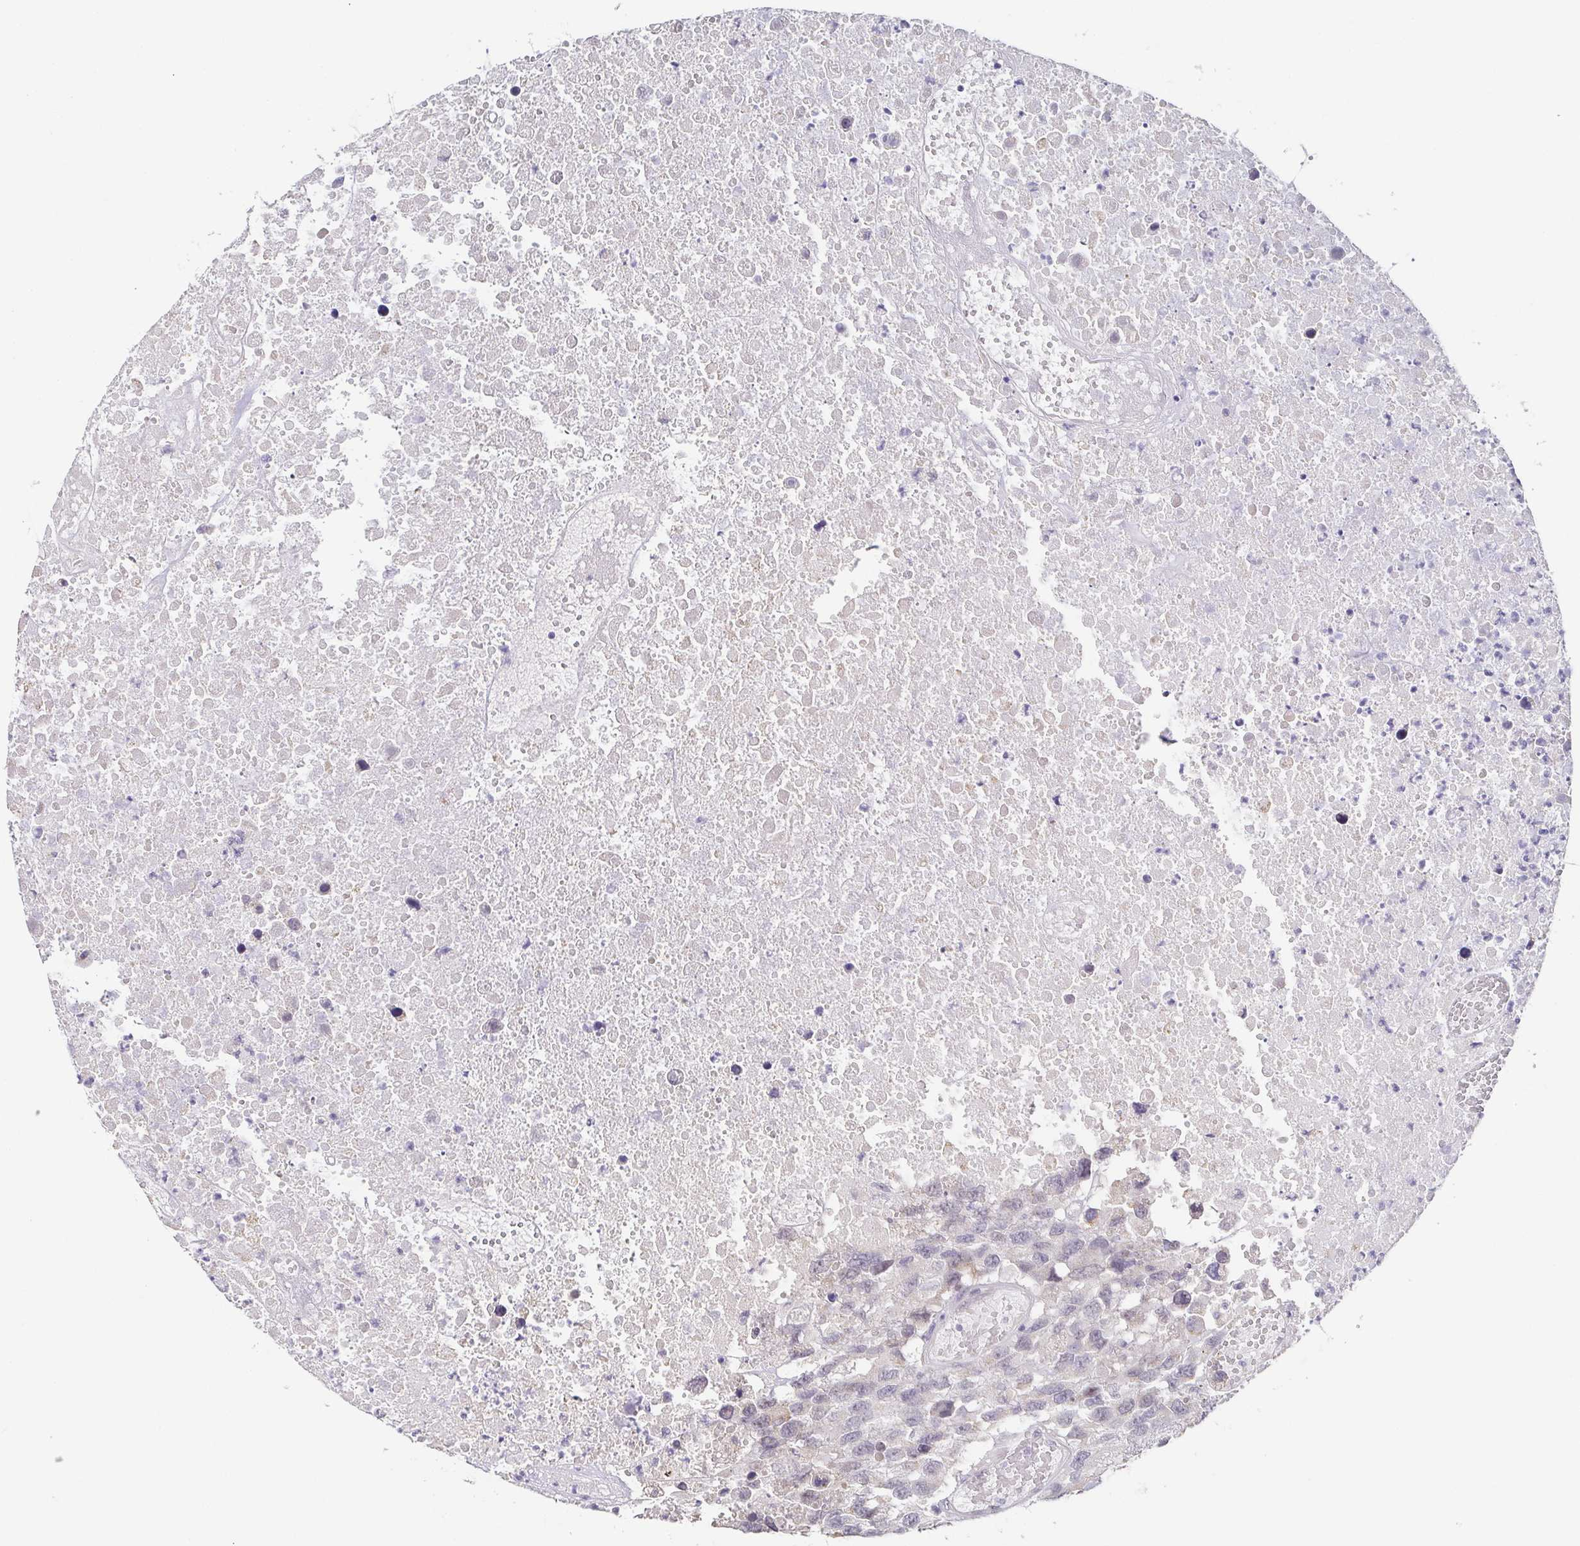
{"staining": {"intensity": "negative", "quantity": "none", "location": "none"}, "tissue": "testis cancer", "cell_type": "Tumor cells", "image_type": "cancer", "snomed": [{"axis": "morphology", "description": "Carcinoma, Embryonal, NOS"}, {"axis": "topography", "description": "Testis"}], "caption": "An image of human embryonal carcinoma (testis) is negative for staining in tumor cells. The staining is performed using DAB (3,3'-diaminobenzidine) brown chromogen with nuclei counter-stained in using hematoxylin.", "gene": "NEFH", "patient": {"sex": "male", "age": 83}}